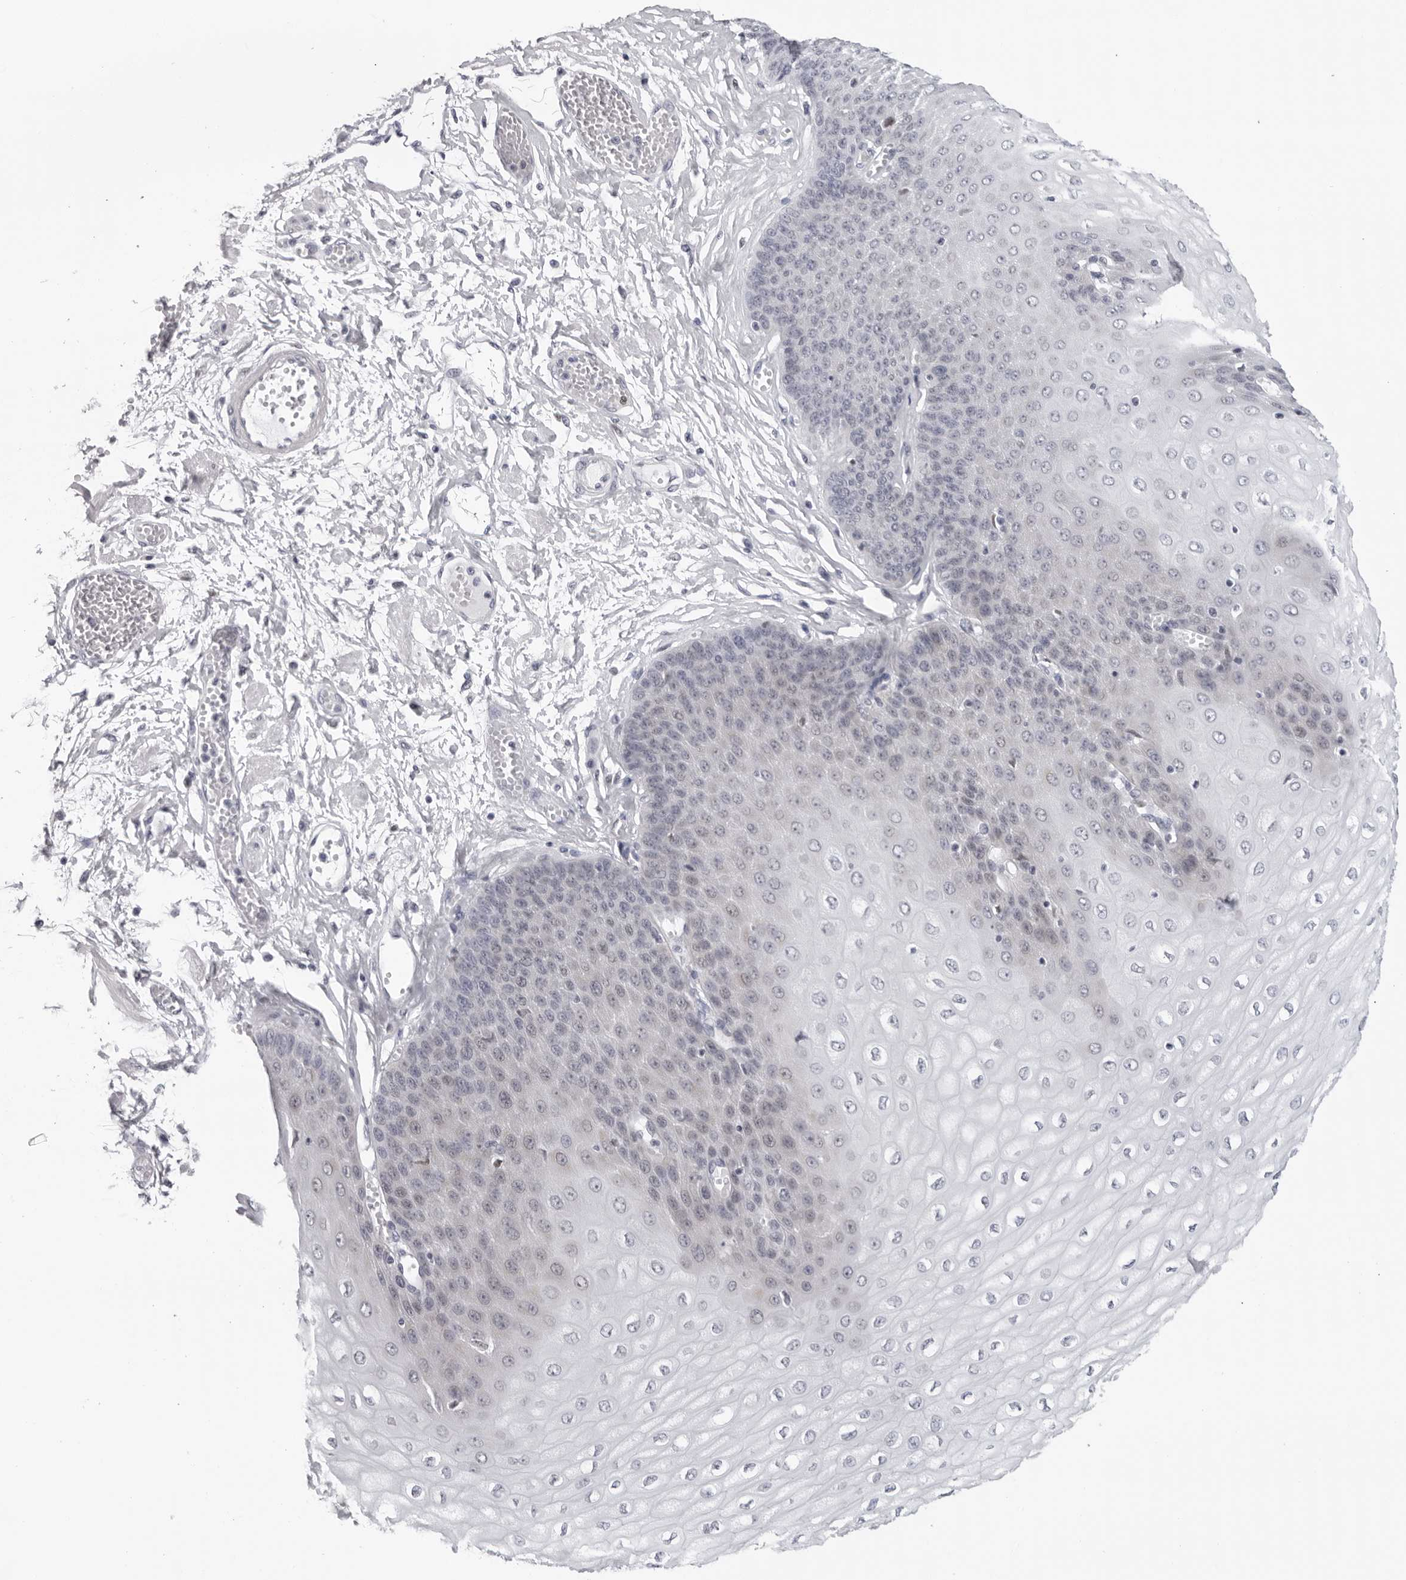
{"staining": {"intensity": "weak", "quantity": "<25%", "location": "cytoplasmic/membranous"}, "tissue": "esophagus", "cell_type": "Squamous epithelial cells", "image_type": "normal", "snomed": [{"axis": "morphology", "description": "Normal tissue, NOS"}, {"axis": "topography", "description": "Esophagus"}], "caption": "An immunohistochemistry (IHC) micrograph of normal esophagus is shown. There is no staining in squamous epithelial cells of esophagus. Brightfield microscopy of IHC stained with DAB (3,3'-diaminobenzidine) (brown) and hematoxylin (blue), captured at high magnification.", "gene": "CPT2", "patient": {"sex": "male", "age": 60}}